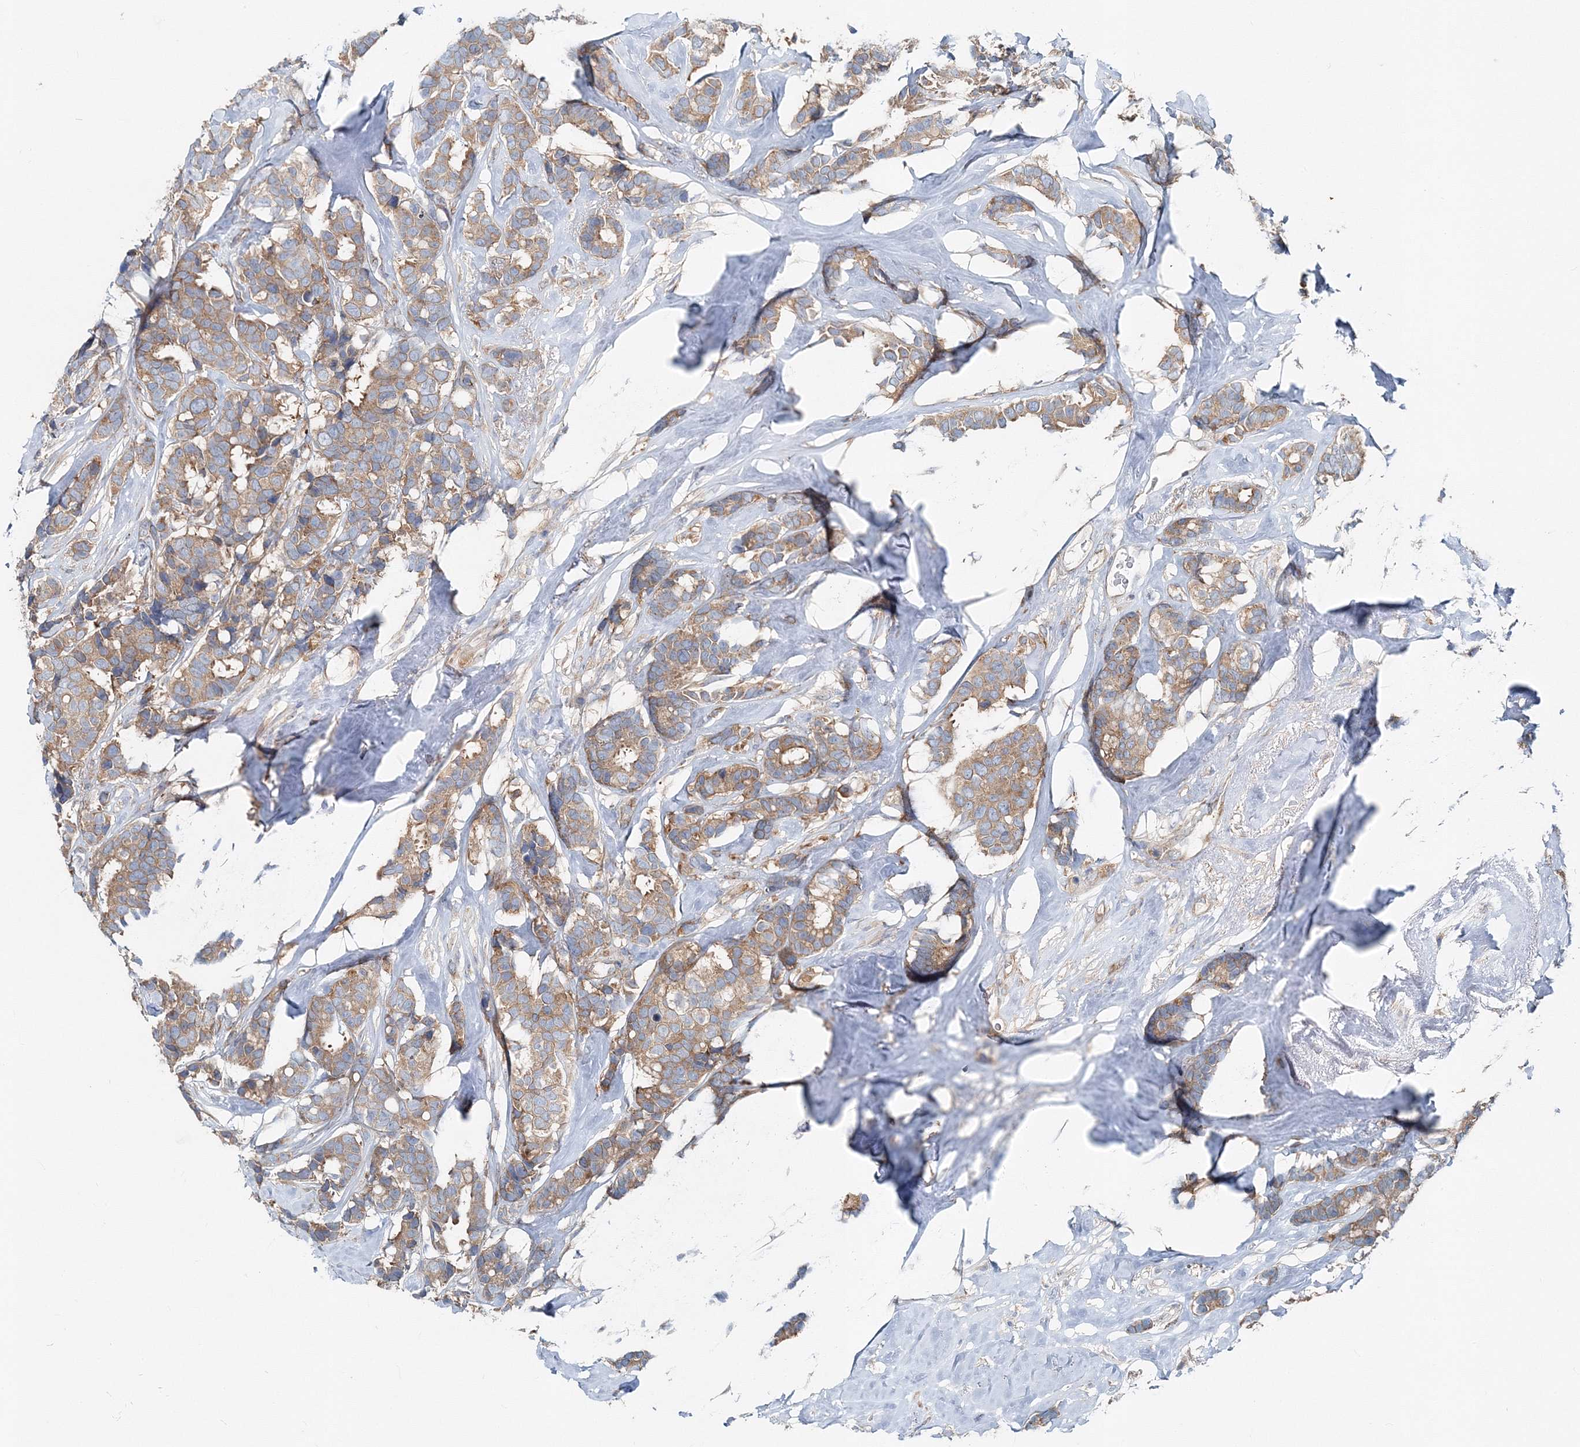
{"staining": {"intensity": "moderate", "quantity": ">75%", "location": "cytoplasmic/membranous"}, "tissue": "breast cancer", "cell_type": "Tumor cells", "image_type": "cancer", "snomed": [{"axis": "morphology", "description": "Duct carcinoma"}, {"axis": "topography", "description": "Breast"}], "caption": "Invasive ductal carcinoma (breast) stained with DAB (3,3'-diaminobenzidine) IHC exhibits medium levels of moderate cytoplasmic/membranous expression in about >75% of tumor cells.", "gene": "MPHOSPH9", "patient": {"sex": "female", "age": 40}}